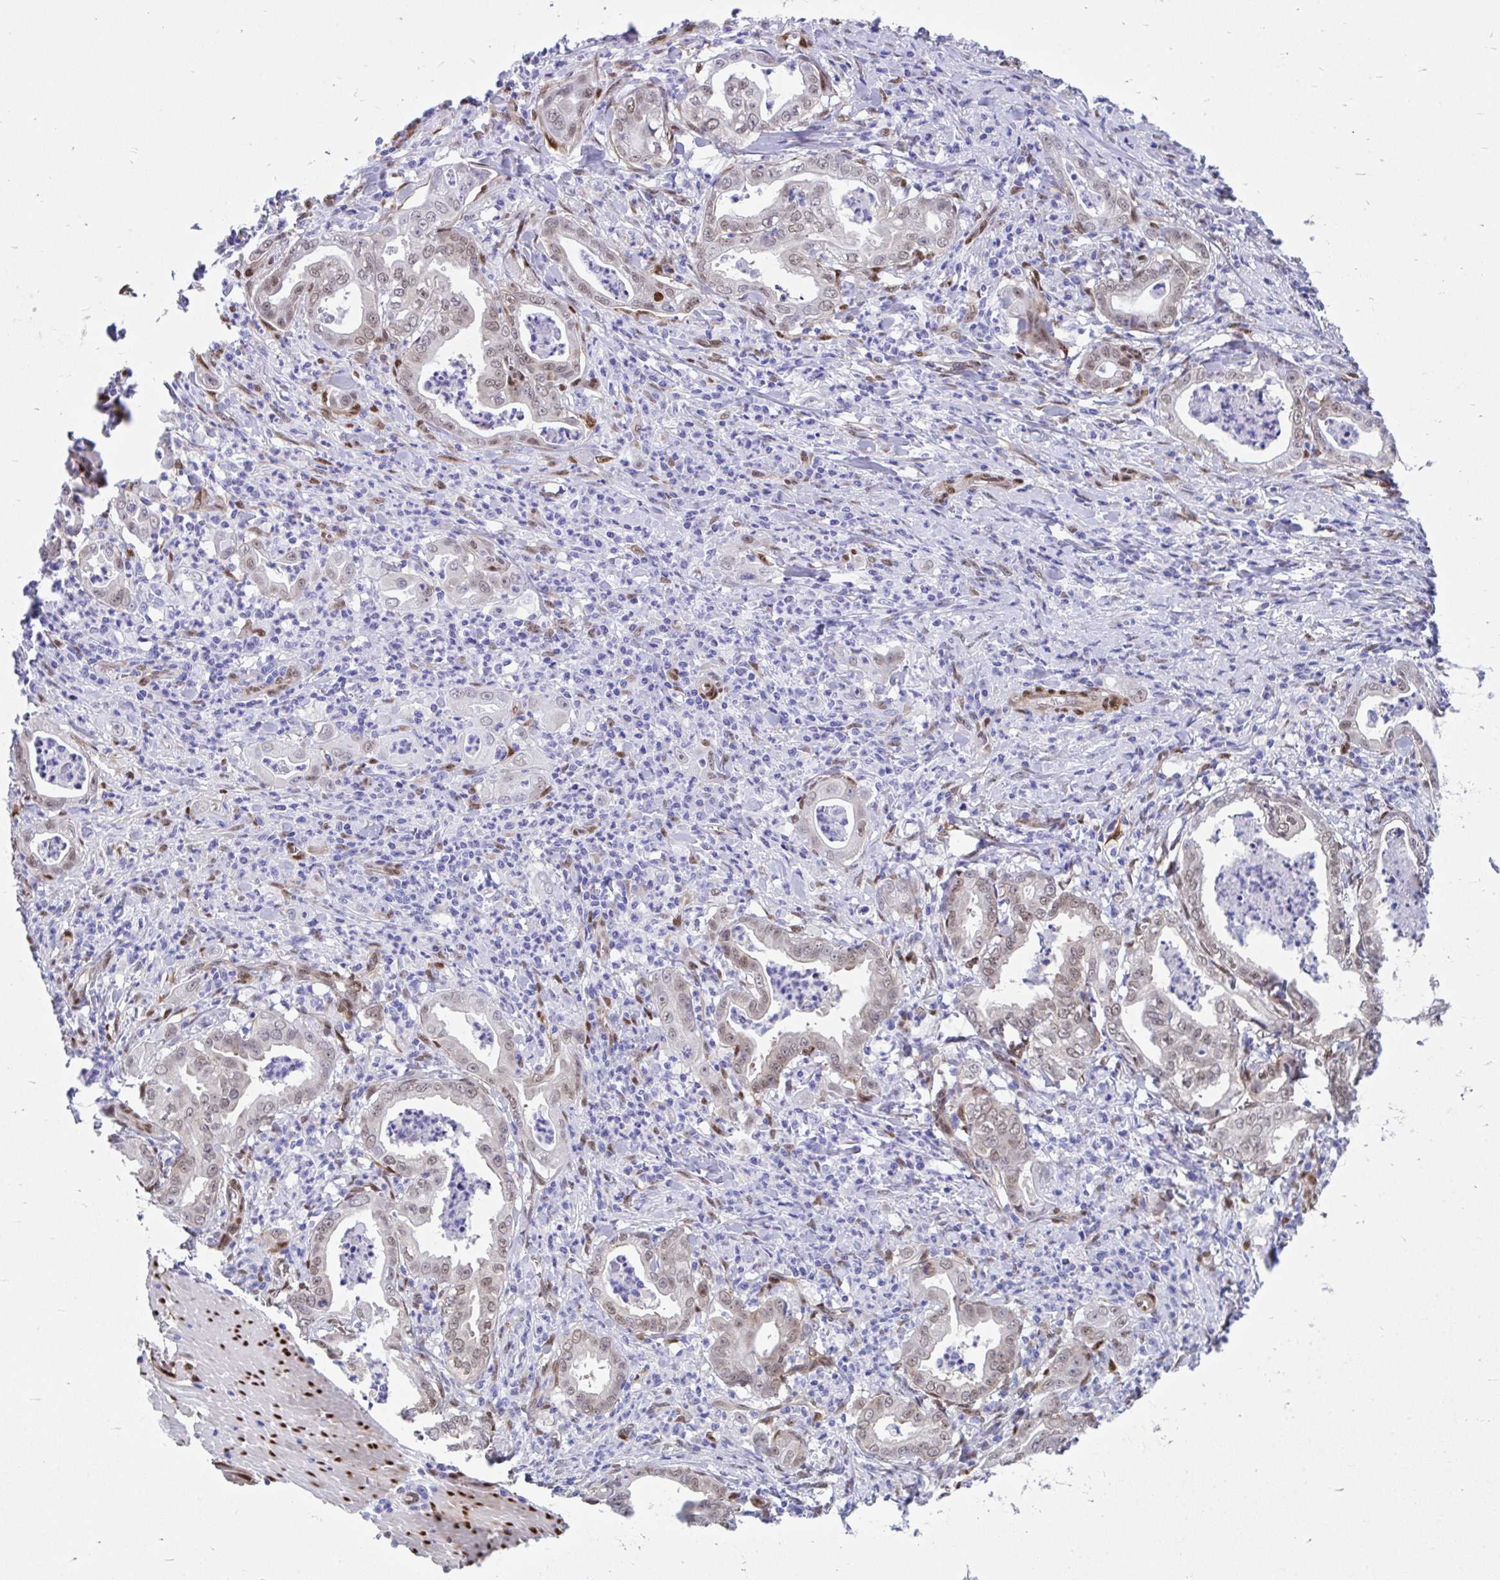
{"staining": {"intensity": "weak", "quantity": "25%-75%", "location": "nuclear"}, "tissue": "stomach cancer", "cell_type": "Tumor cells", "image_type": "cancer", "snomed": [{"axis": "morphology", "description": "Adenocarcinoma, NOS"}, {"axis": "topography", "description": "Stomach, upper"}], "caption": "Human stomach adenocarcinoma stained with a brown dye reveals weak nuclear positive staining in about 25%-75% of tumor cells.", "gene": "RBPMS", "patient": {"sex": "female", "age": 79}}